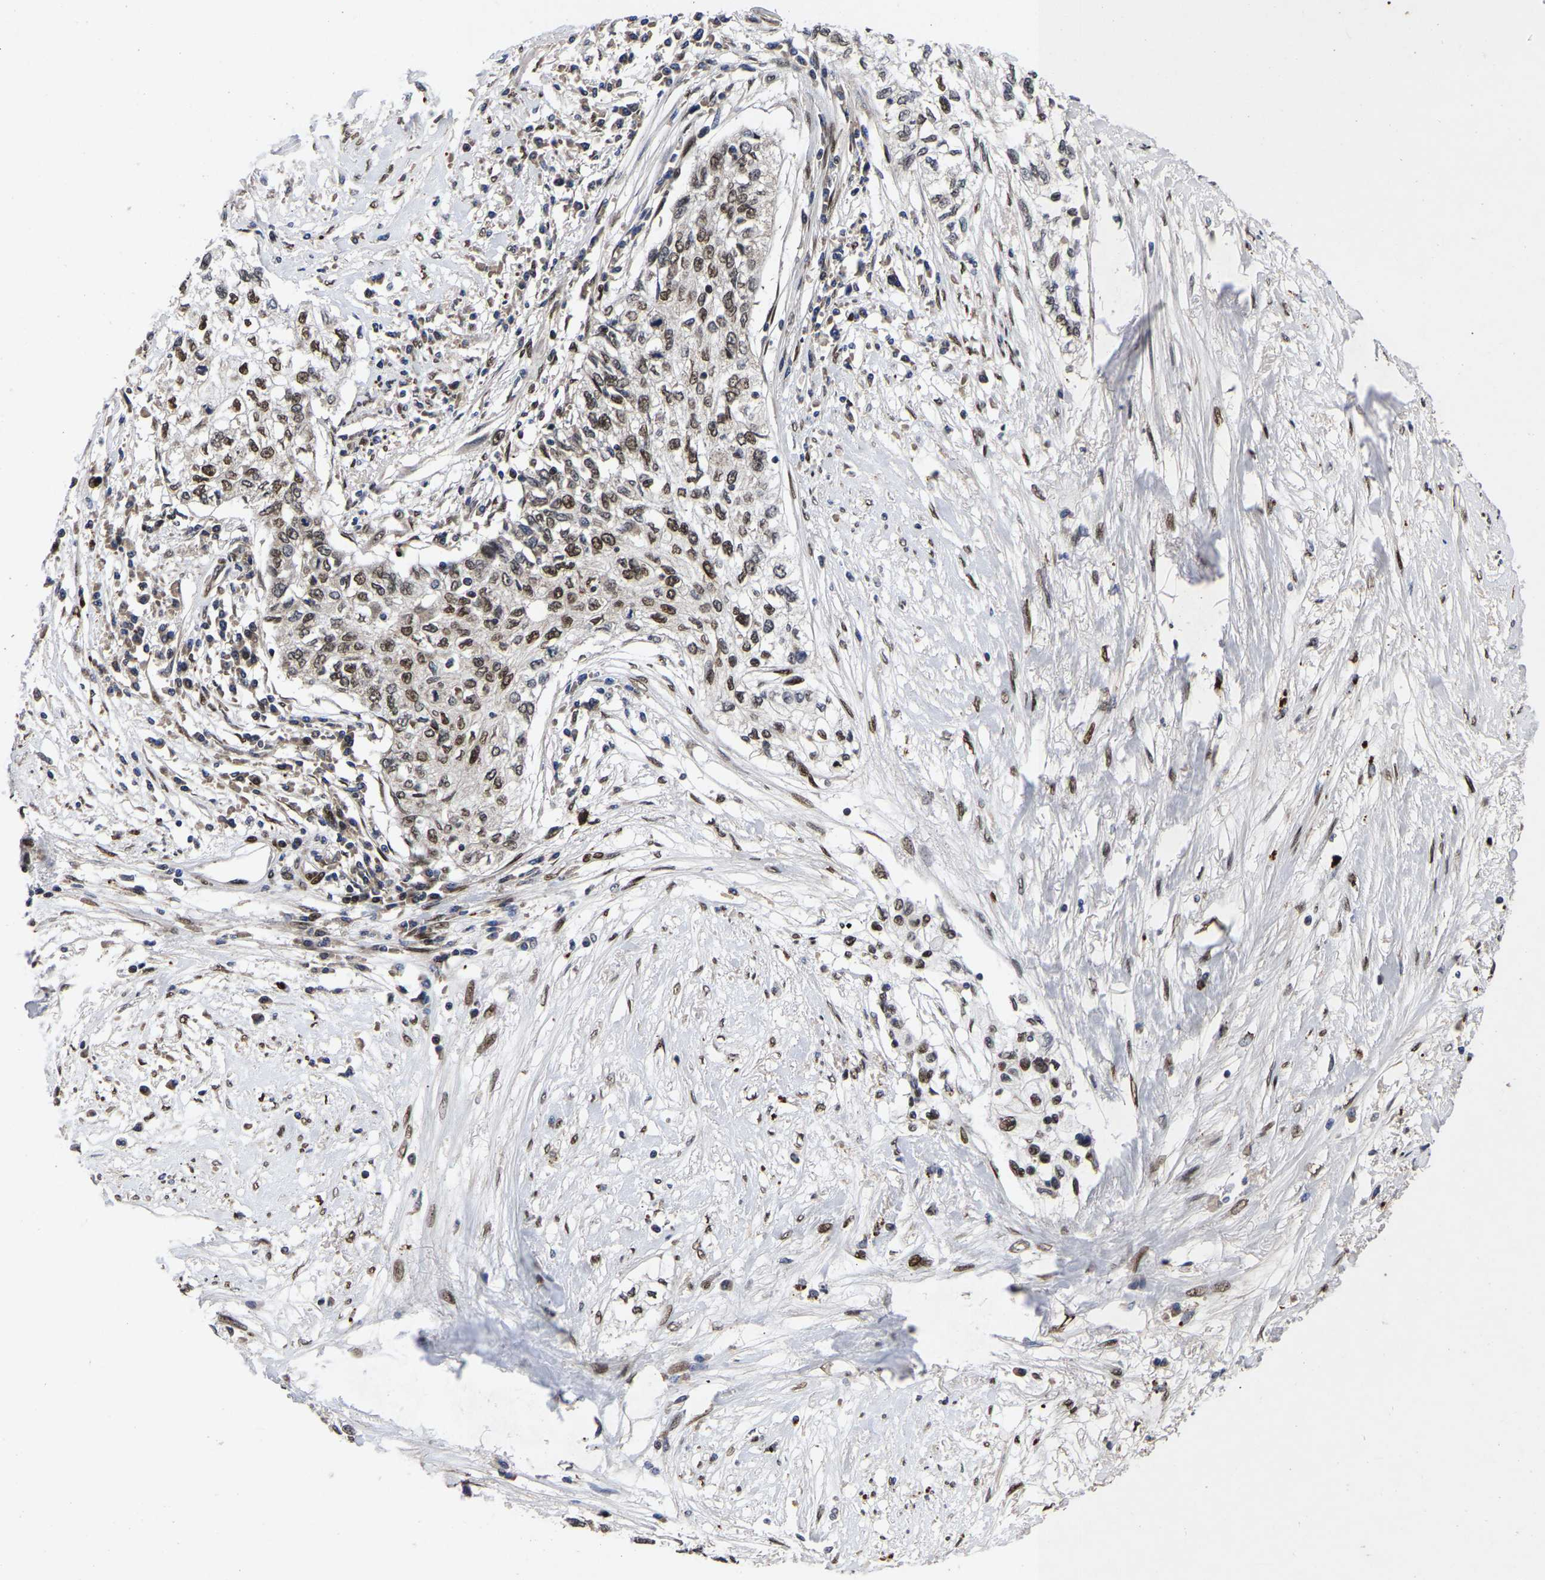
{"staining": {"intensity": "moderate", "quantity": ">75%", "location": "nuclear"}, "tissue": "cervical cancer", "cell_type": "Tumor cells", "image_type": "cancer", "snomed": [{"axis": "morphology", "description": "Squamous cell carcinoma, NOS"}, {"axis": "topography", "description": "Cervix"}], "caption": "A brown stain highlights moderate nuclear expression of a protein in cervical cancer tumor cells.", "gene": "JUNB", "patient": {"sex": "female", "age": 57}}